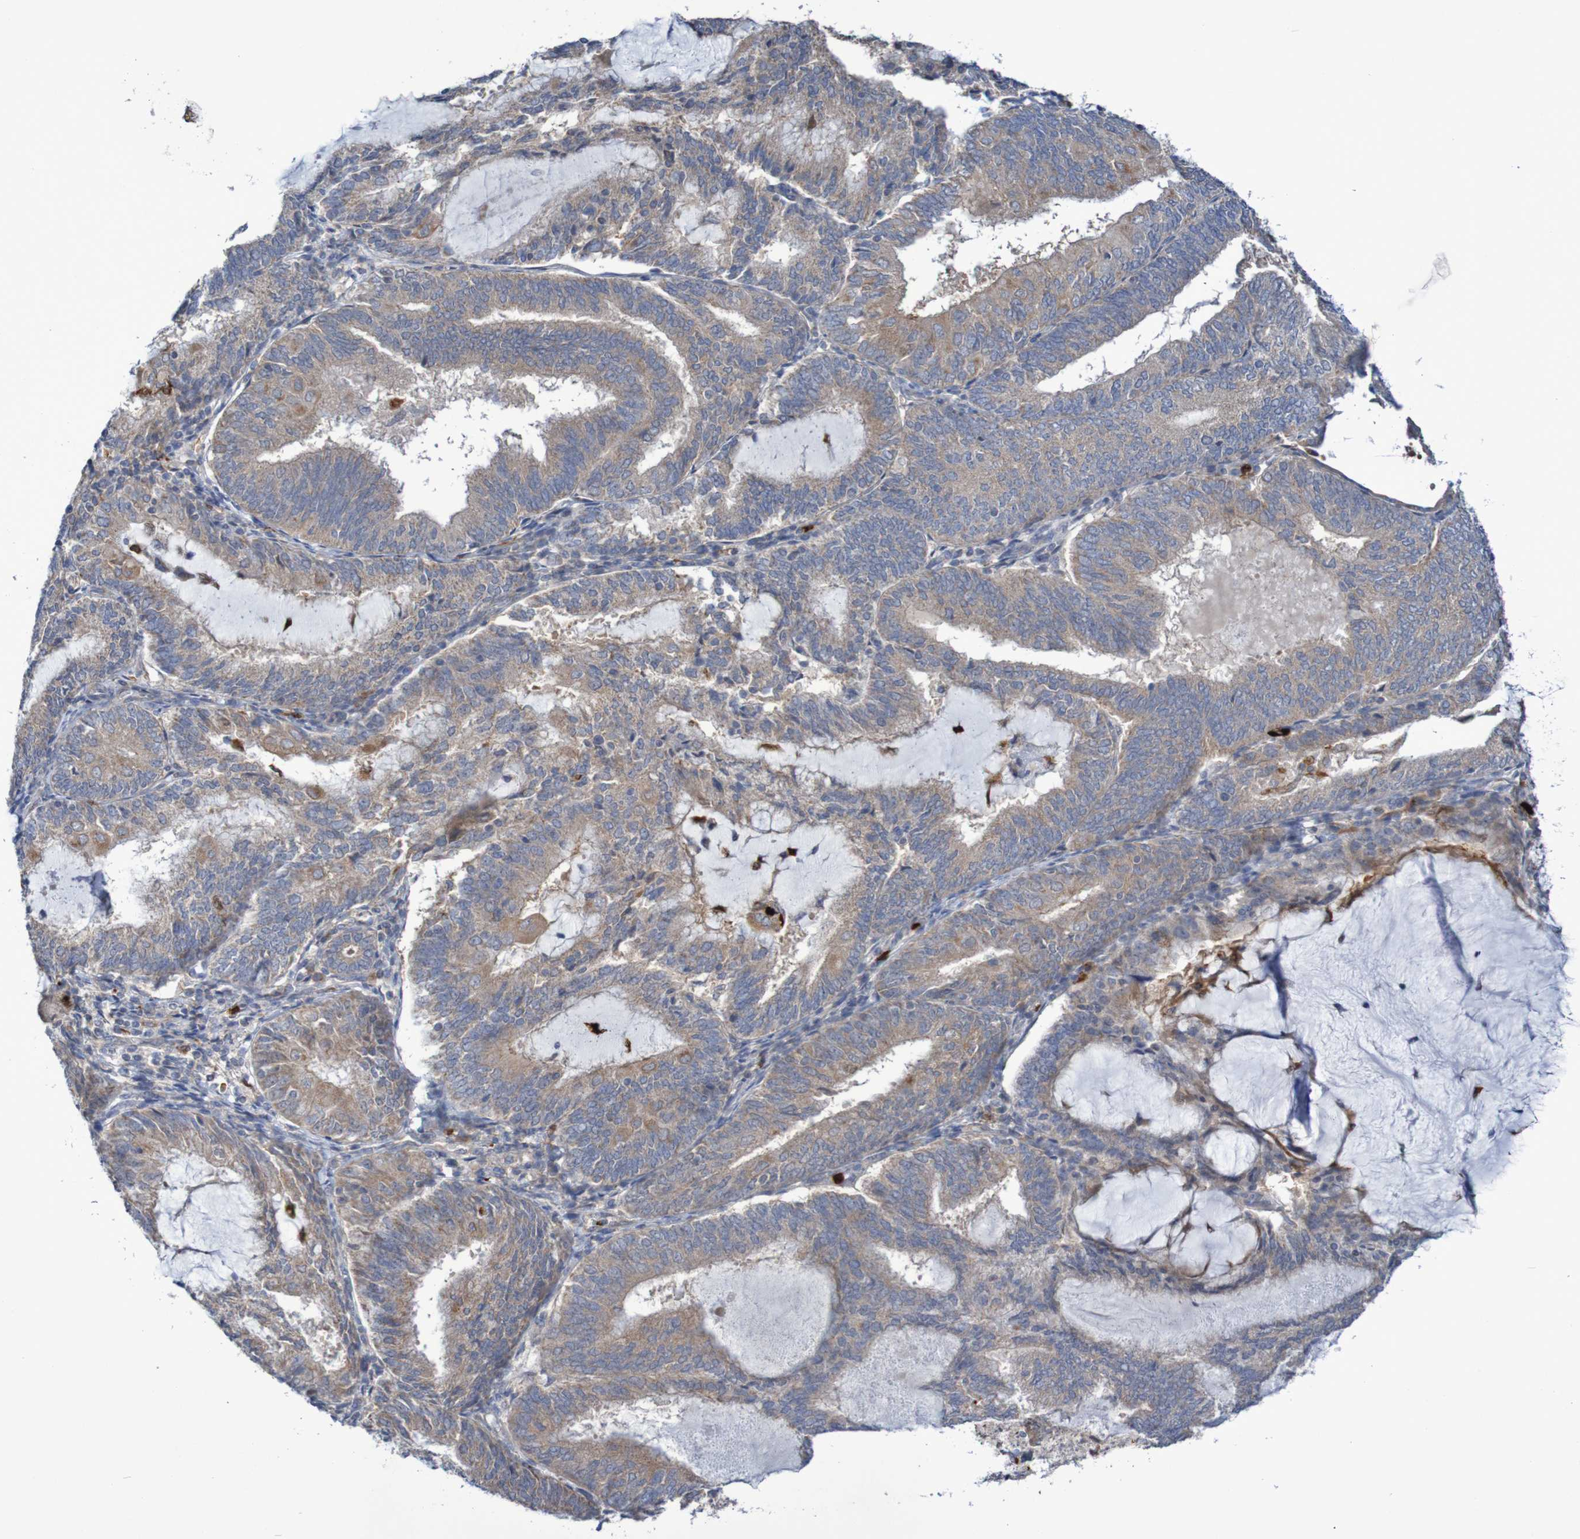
{"staining": {"intensity": "weak", "quantity": ">75%", "location": "cytoplasmic/membranous"}, "tissue": "endometrial cancer", "cell_type": "Tumor cells", "image_type": "cancer", "snomed": [{"axis": "morphology", "description": "Adenocarcinoma, NOS"}, {"axis": "topography", "description": "Endometrium"}], "caption": "Protein analysis of adenocarcinoma (endometrial) tissue displays weak cytoplasmic/membranous positivity in about >75% of tumor cells. The staining is performed using DAB (3,3'-diaminobenzidine) brown chromogen to label protein expression. The nuclei are counter-stained blue using hematoxylin.", "gene": "PARP4", "patient": {"sex": "female", "age": 81}}